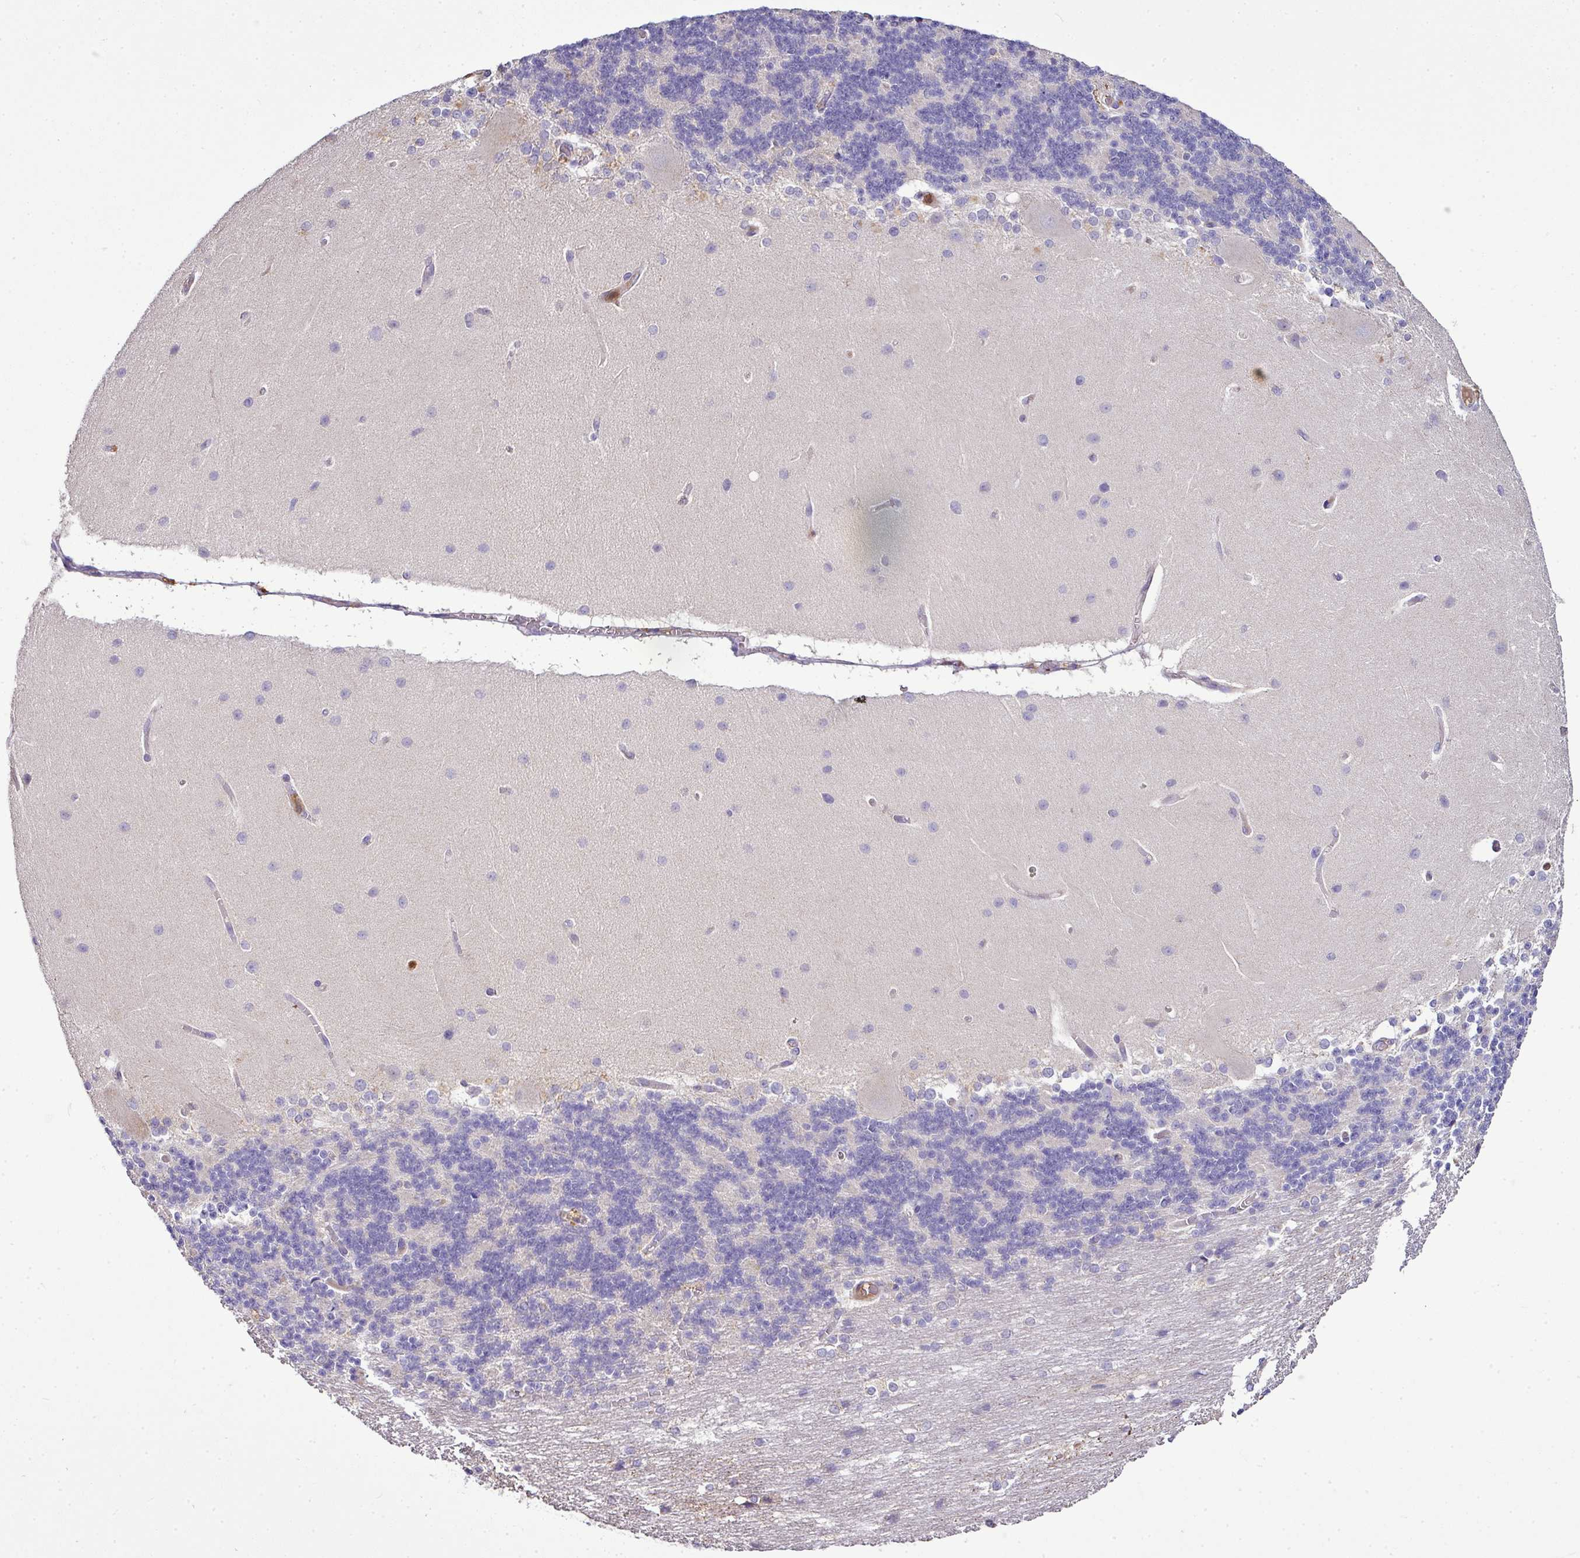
{"staining": {"intensity": "negative", "quantity": "none", "location": "none"}, "tissue": "cerebellum", "cell_type": "Cells in granular layer", "image_type": "normal", "snomed": [{"axis": "morphology", "description": "Normal tissue, NOS"}, {"axis": "topography", "description": "Cerebellum"}], "caption": "Immunohistochemistry (IHC) histopathology image of unremarkable cerebellum: human cerebellum stained with DAB (3,3'-diaminobenzidine) displays no significant protein positivity in cells in granular layer.", "gene": "CAB39L", "patient": {"sex": "female", "age": 54}}